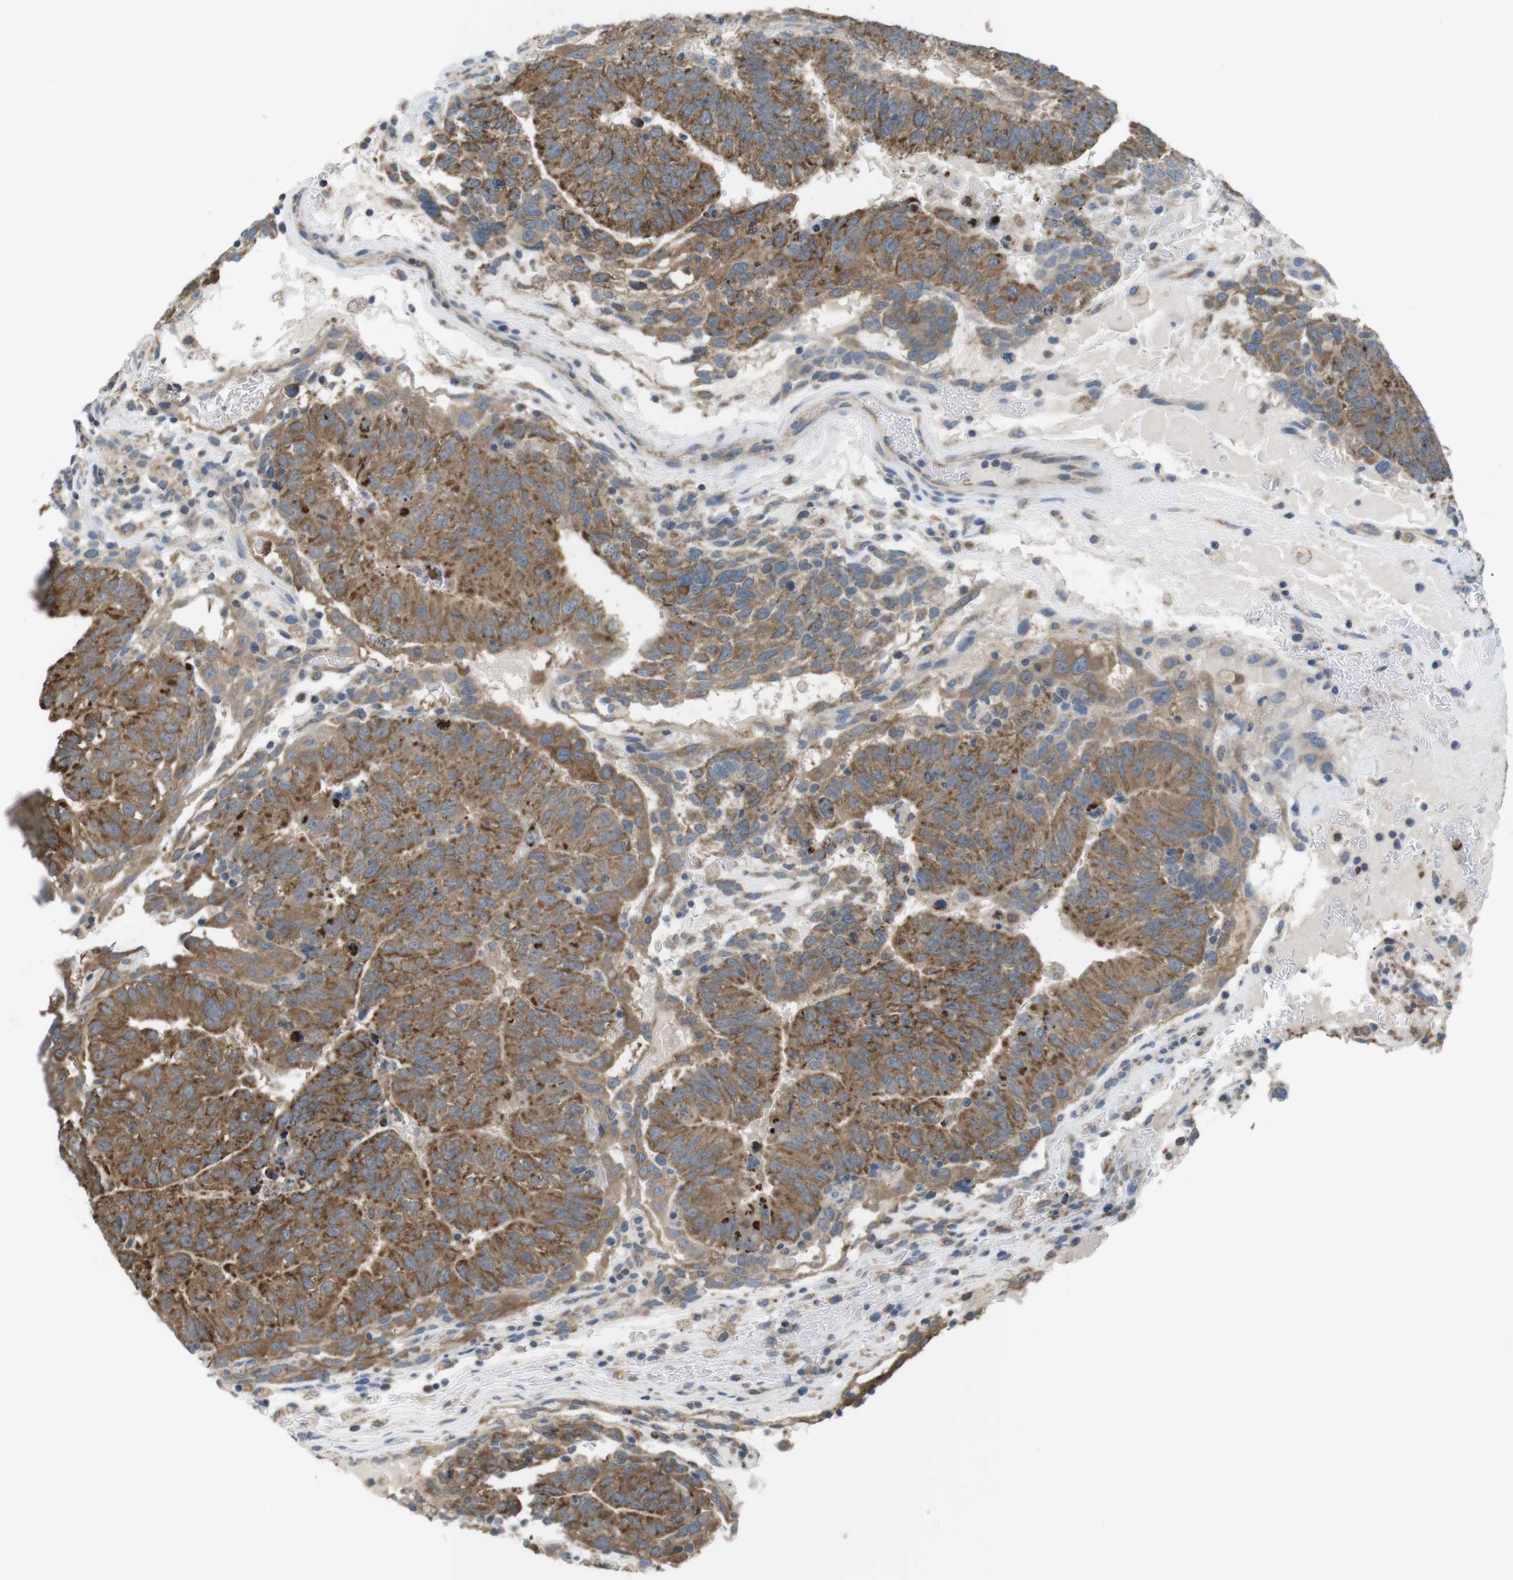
{"staining": {"intensity": "strong", "quantity": ">75%", "location": "cytoplasmic/membranous"}, "tissue": "testis cancer", "cell_type": "Tumor cells", "image_type": "cancer", "snomed": [{"axis": "morphology", "description": "Seminoma, NOS"}, {"axis": "morphology", "description": "Carcinoma, Embryonal, NOS"}, {"axis": "topography", "description": "Testis"}], "caption": "A brown stain highlights strong cytoplasmic/membranous staining of a protein in testis seminoma tumor cells.", "gene": "GRIK2", "patient": {"sex": "male", "age": 52}}